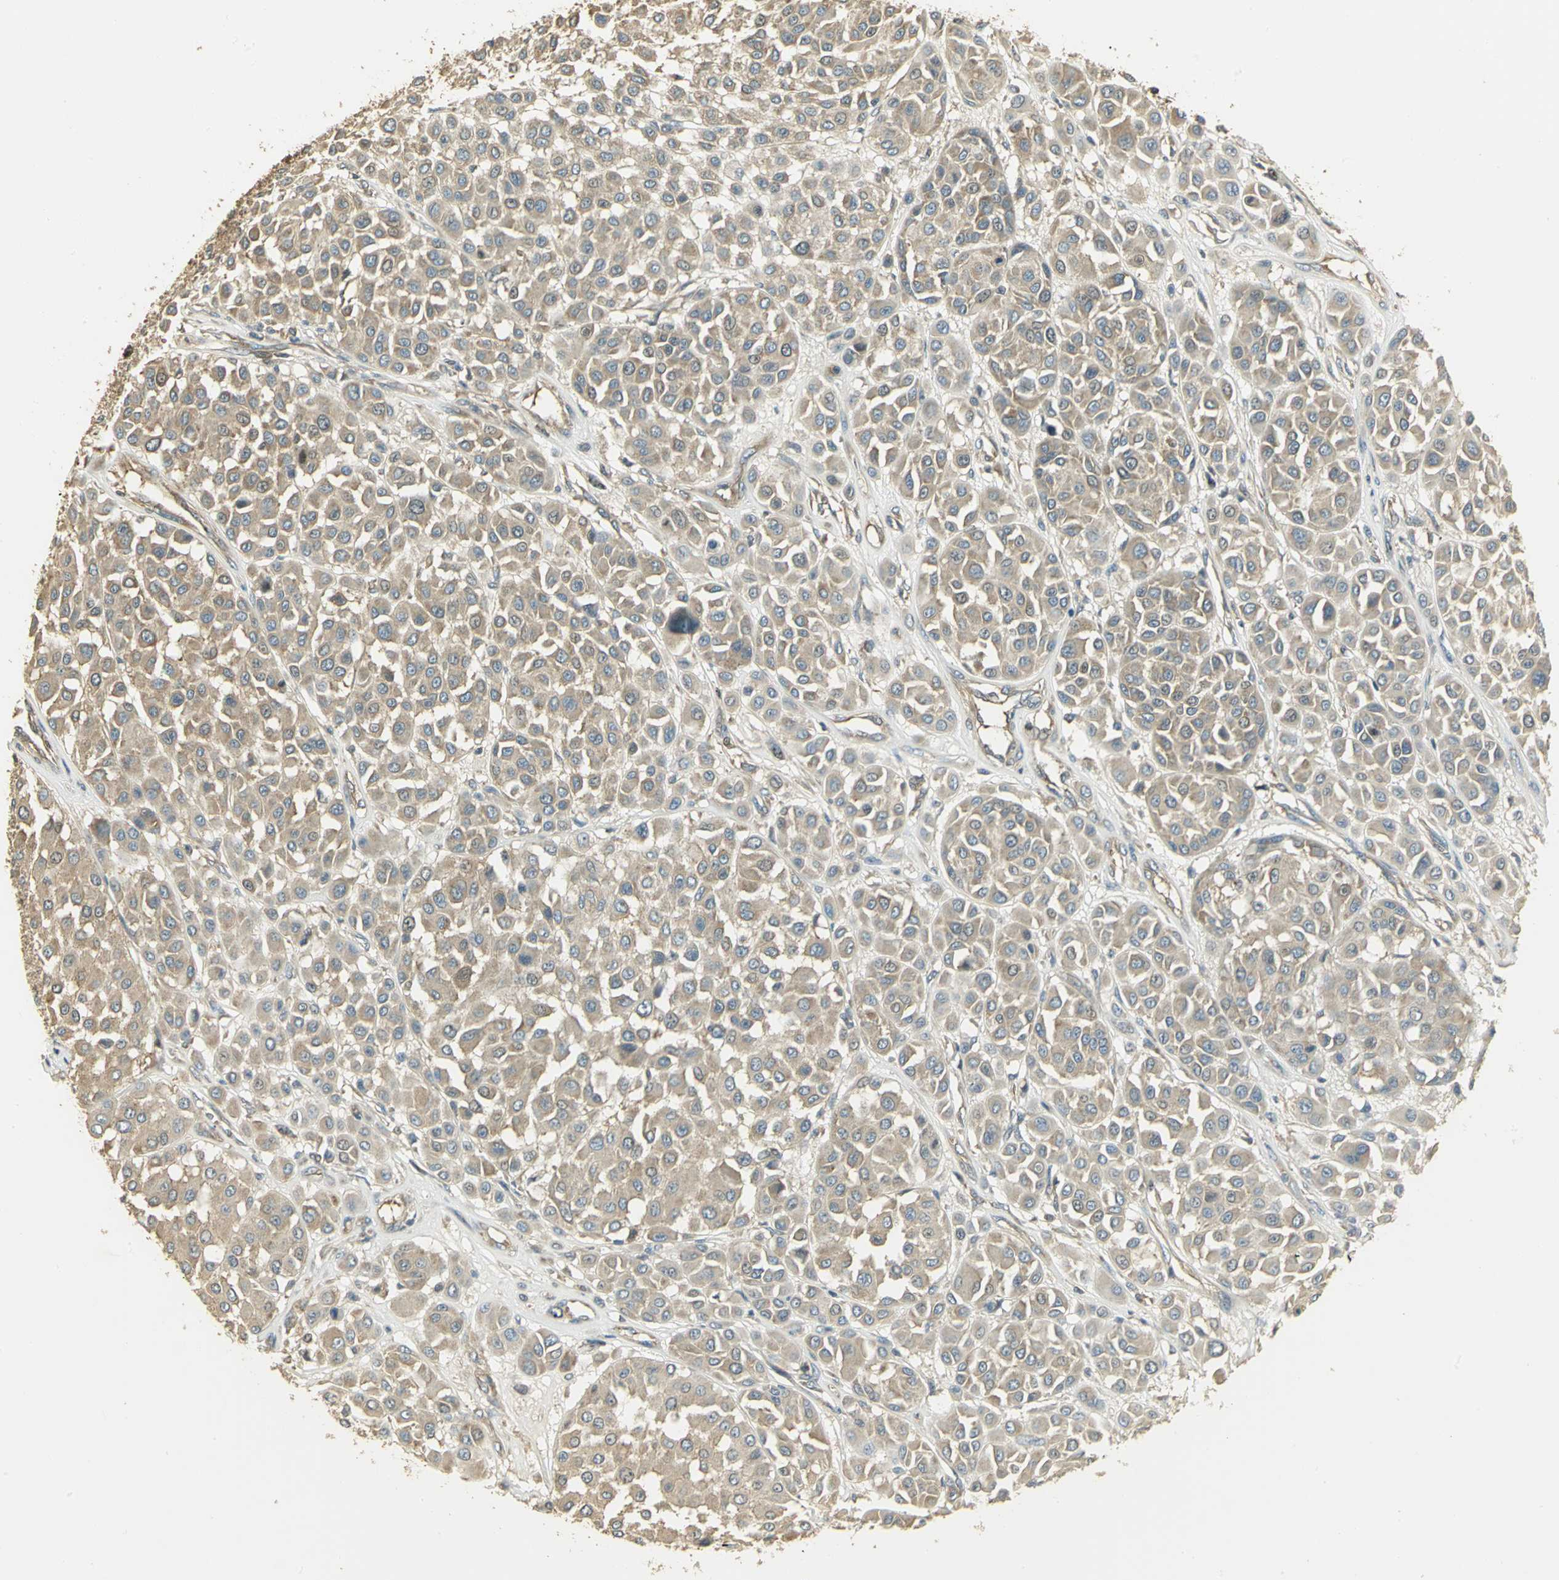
{"staining": {"intensity": "moderate", "quantity": ">75%", "location": "cytoplasmic/membranous"}, "tissue": "melanoma", "cell_type": "Tumor cells", "image_type": "cancer", "snomed": [{"axis": "morphology", "description": "Malignant melanoma, Metastatic site"}, {"axis": "topography", "description": "Soft tissue"}], "caption": "A medium amount of moderate cytoplasmic/membranous expression is appreciated in about >75% of tumor cells in melanoma tissue.", "gene": "RARS1", "patient": {"sex": "male", "age": 41}}